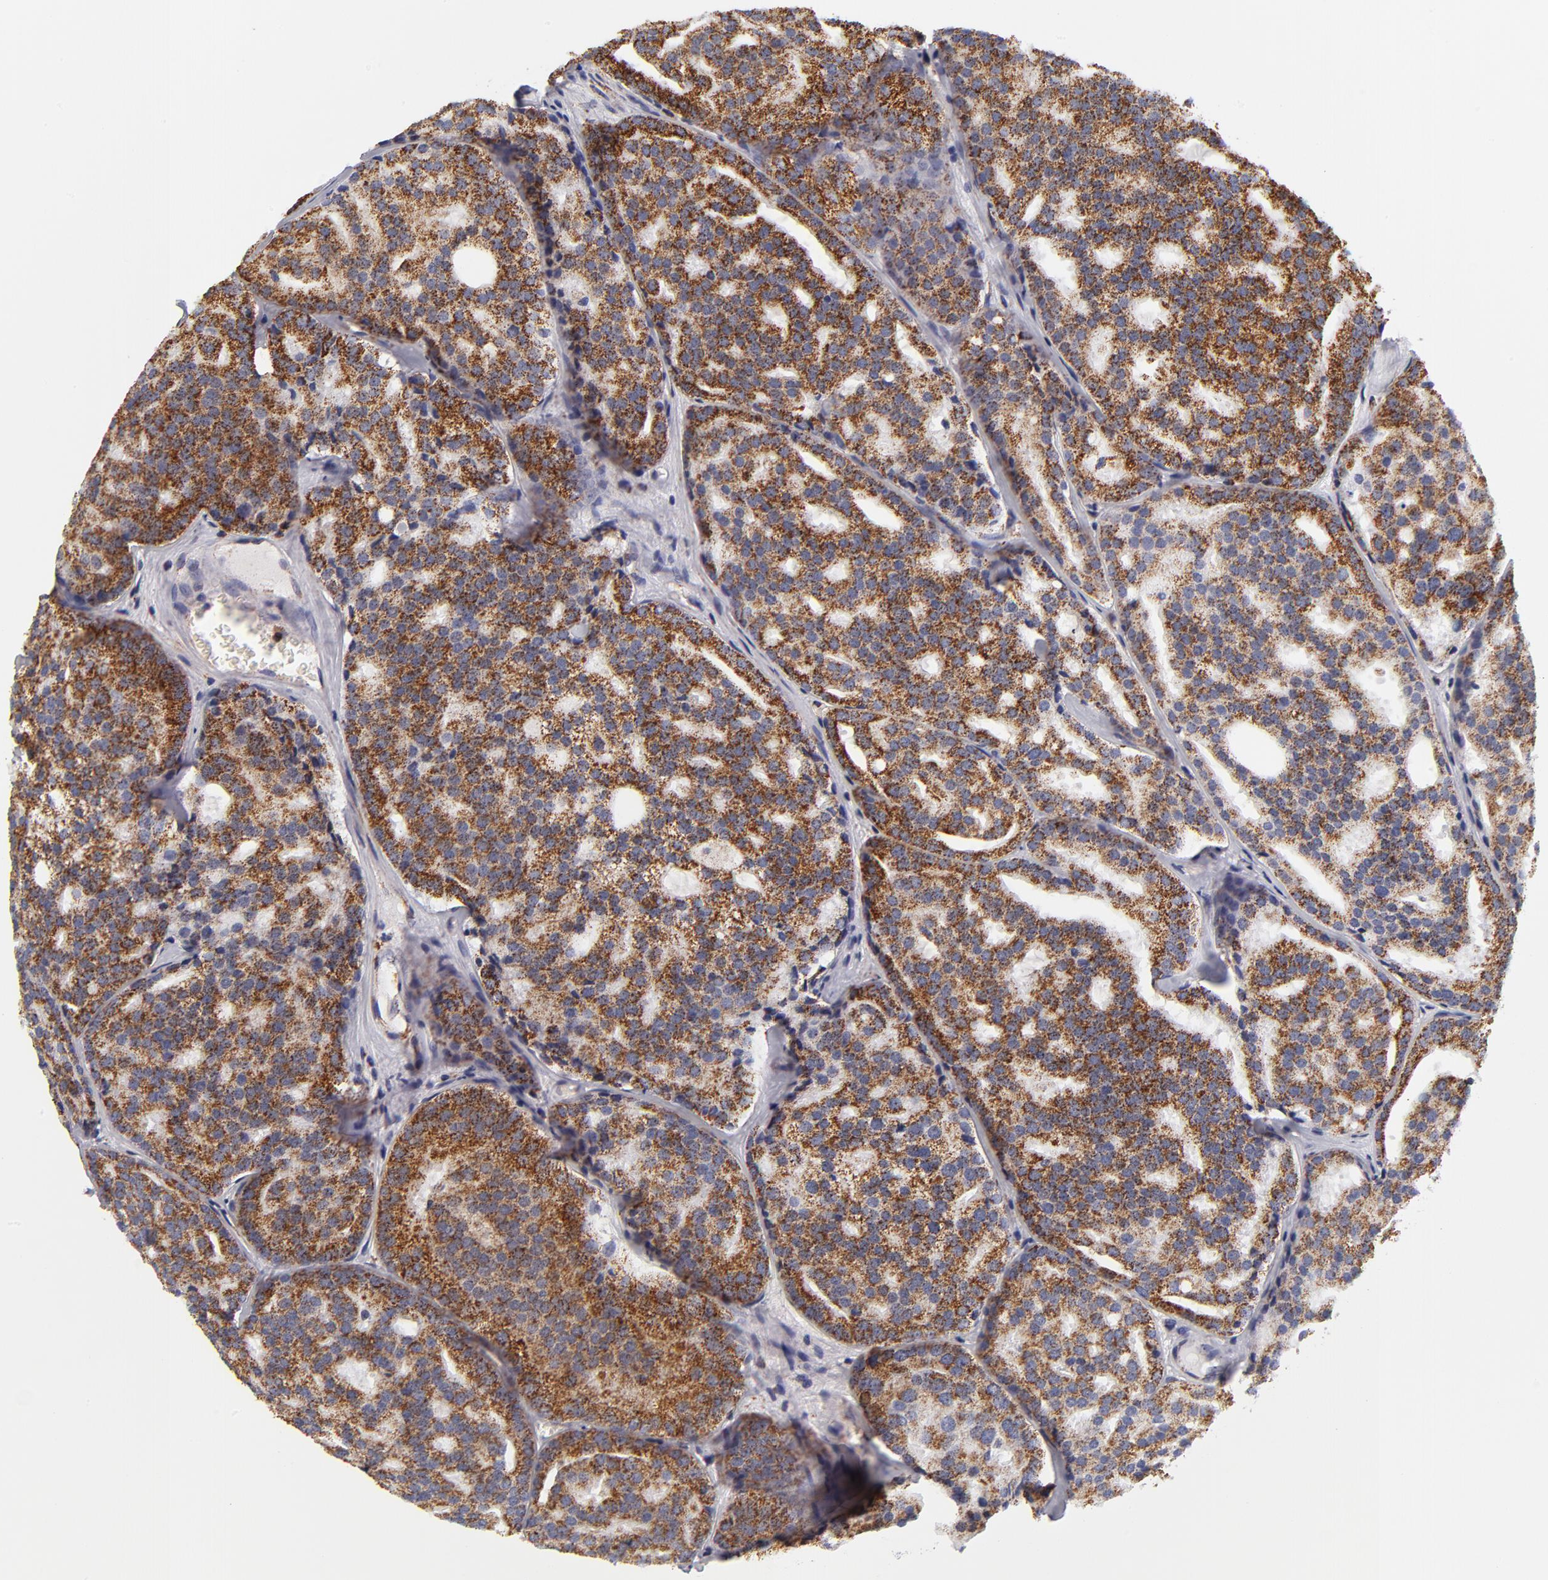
{"staining": {"intensity": "strong", "quantity": ">75%", "location": "cytoplasmic/membranous"}, "tissue": "prostate cancer", "cell_type": "Tumor cells", "image_type": "cancer", "snomed": [{"axis": "morphology", "description": "Adenocarcinoma, High grade"}, {"axis": "topography", "description": "Prostate"}], "caption": "DAB immunohistochemical staining of human prostate cancer (adenocarcinoma (high-grade)) exhibits strong cytoplasmic/membranous protein staining in about >75% of tumor cells.", "gene": "ECHS1", "patient": {"sex": "male", "age": 64}}